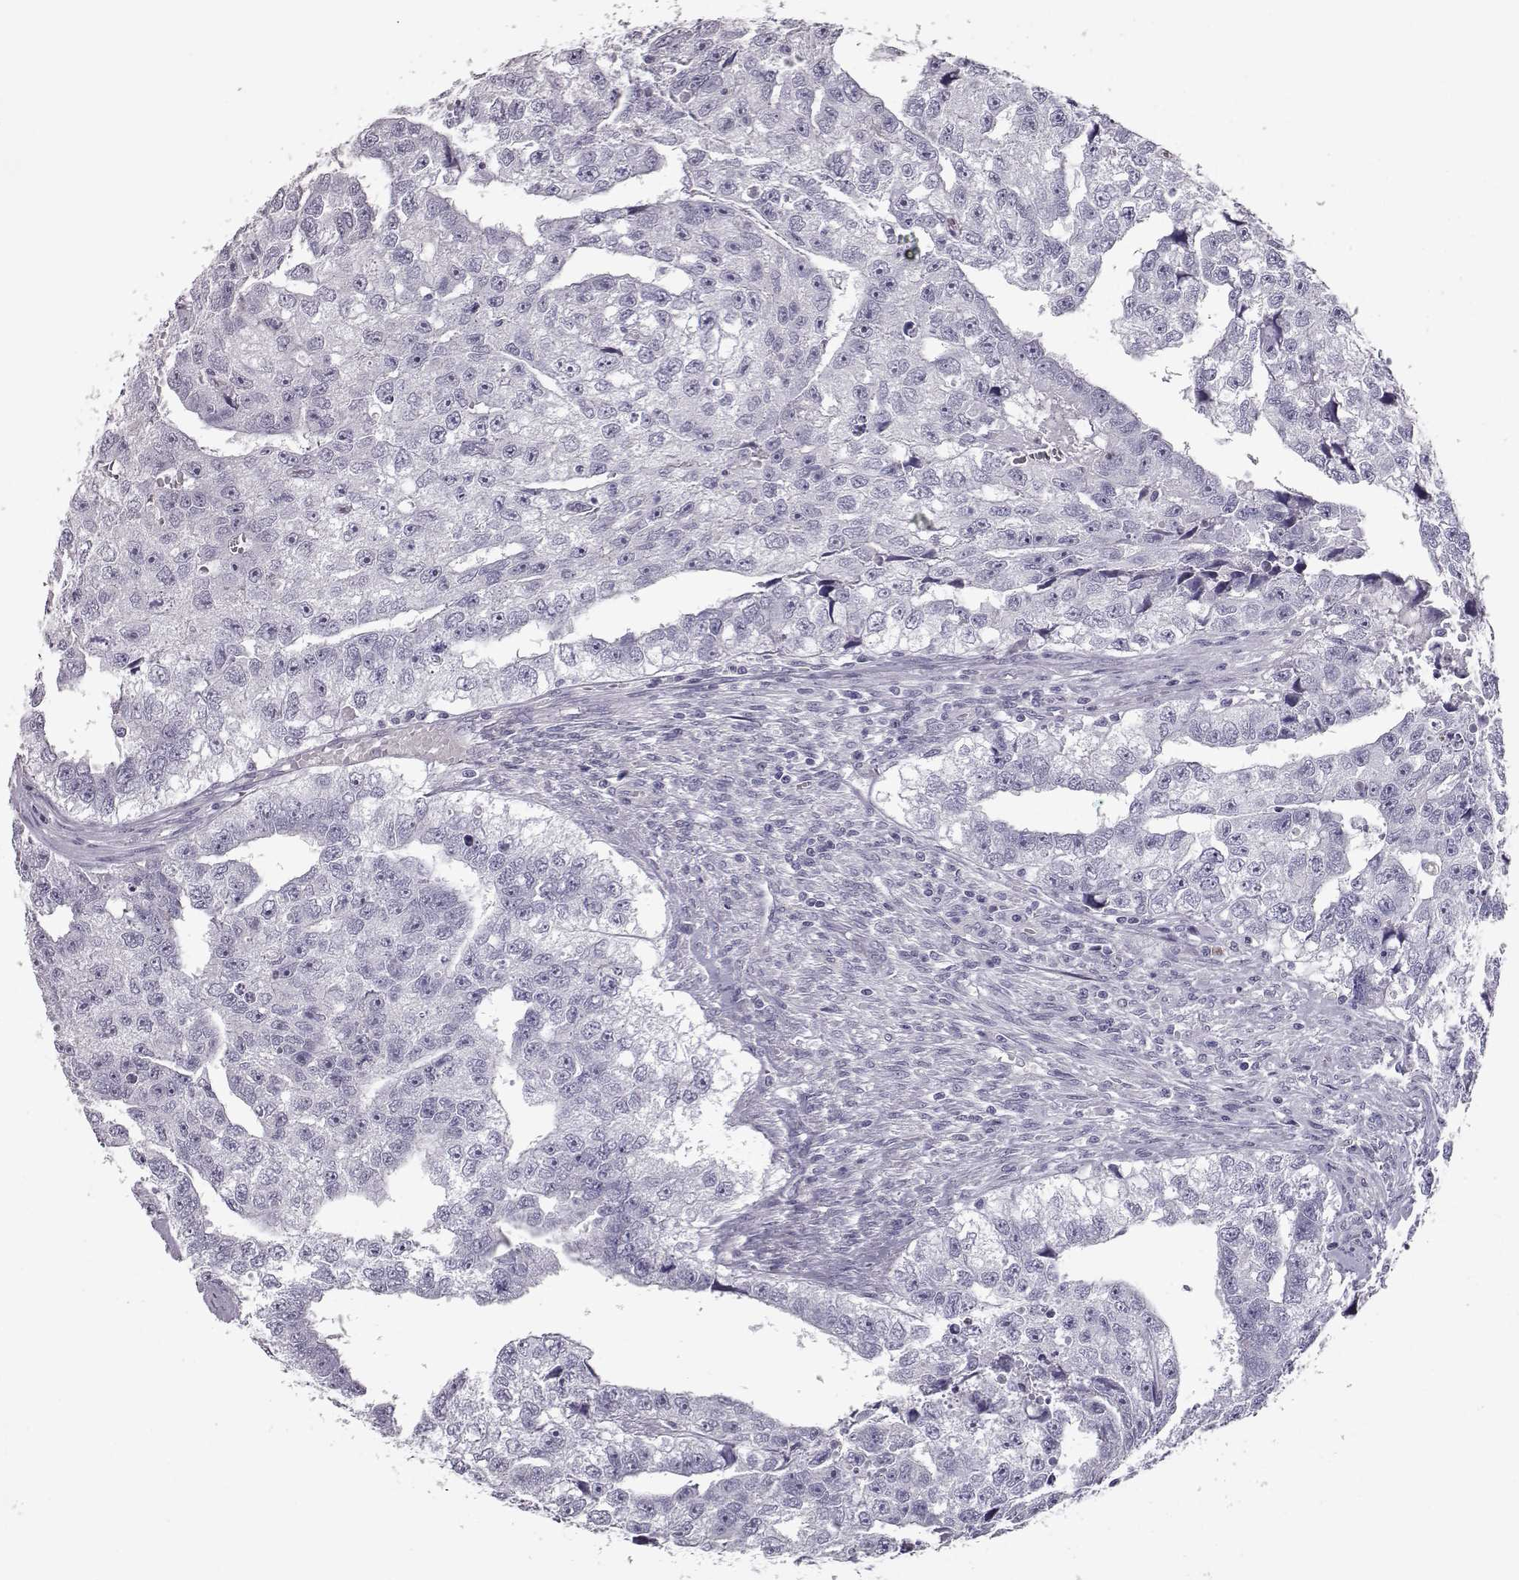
{"staining": {"intensity": "negative", "quantity": "none", "location": "none"}, "tissue": "testis cancer", "cell_type": "Tumor cells", "image_type": "cancer", "snomed": [{"axis": "morphology", "description": "Carcinoma, Embryonal, NOS"}, {"axis": "morphology", "description": "Teratoma, malignant, NOS"}, {"axis": "topography", "description": "Testis"}], "caption": "IHC histopathology image of neoplastic tissue: testis embryonal carcinoma stained with DAB (3,3'-diaminobenzidine) shows no significant protein expression in tumor cells.", "gene": "CCL19", "patient": {"sex": "male", "age": 44}}